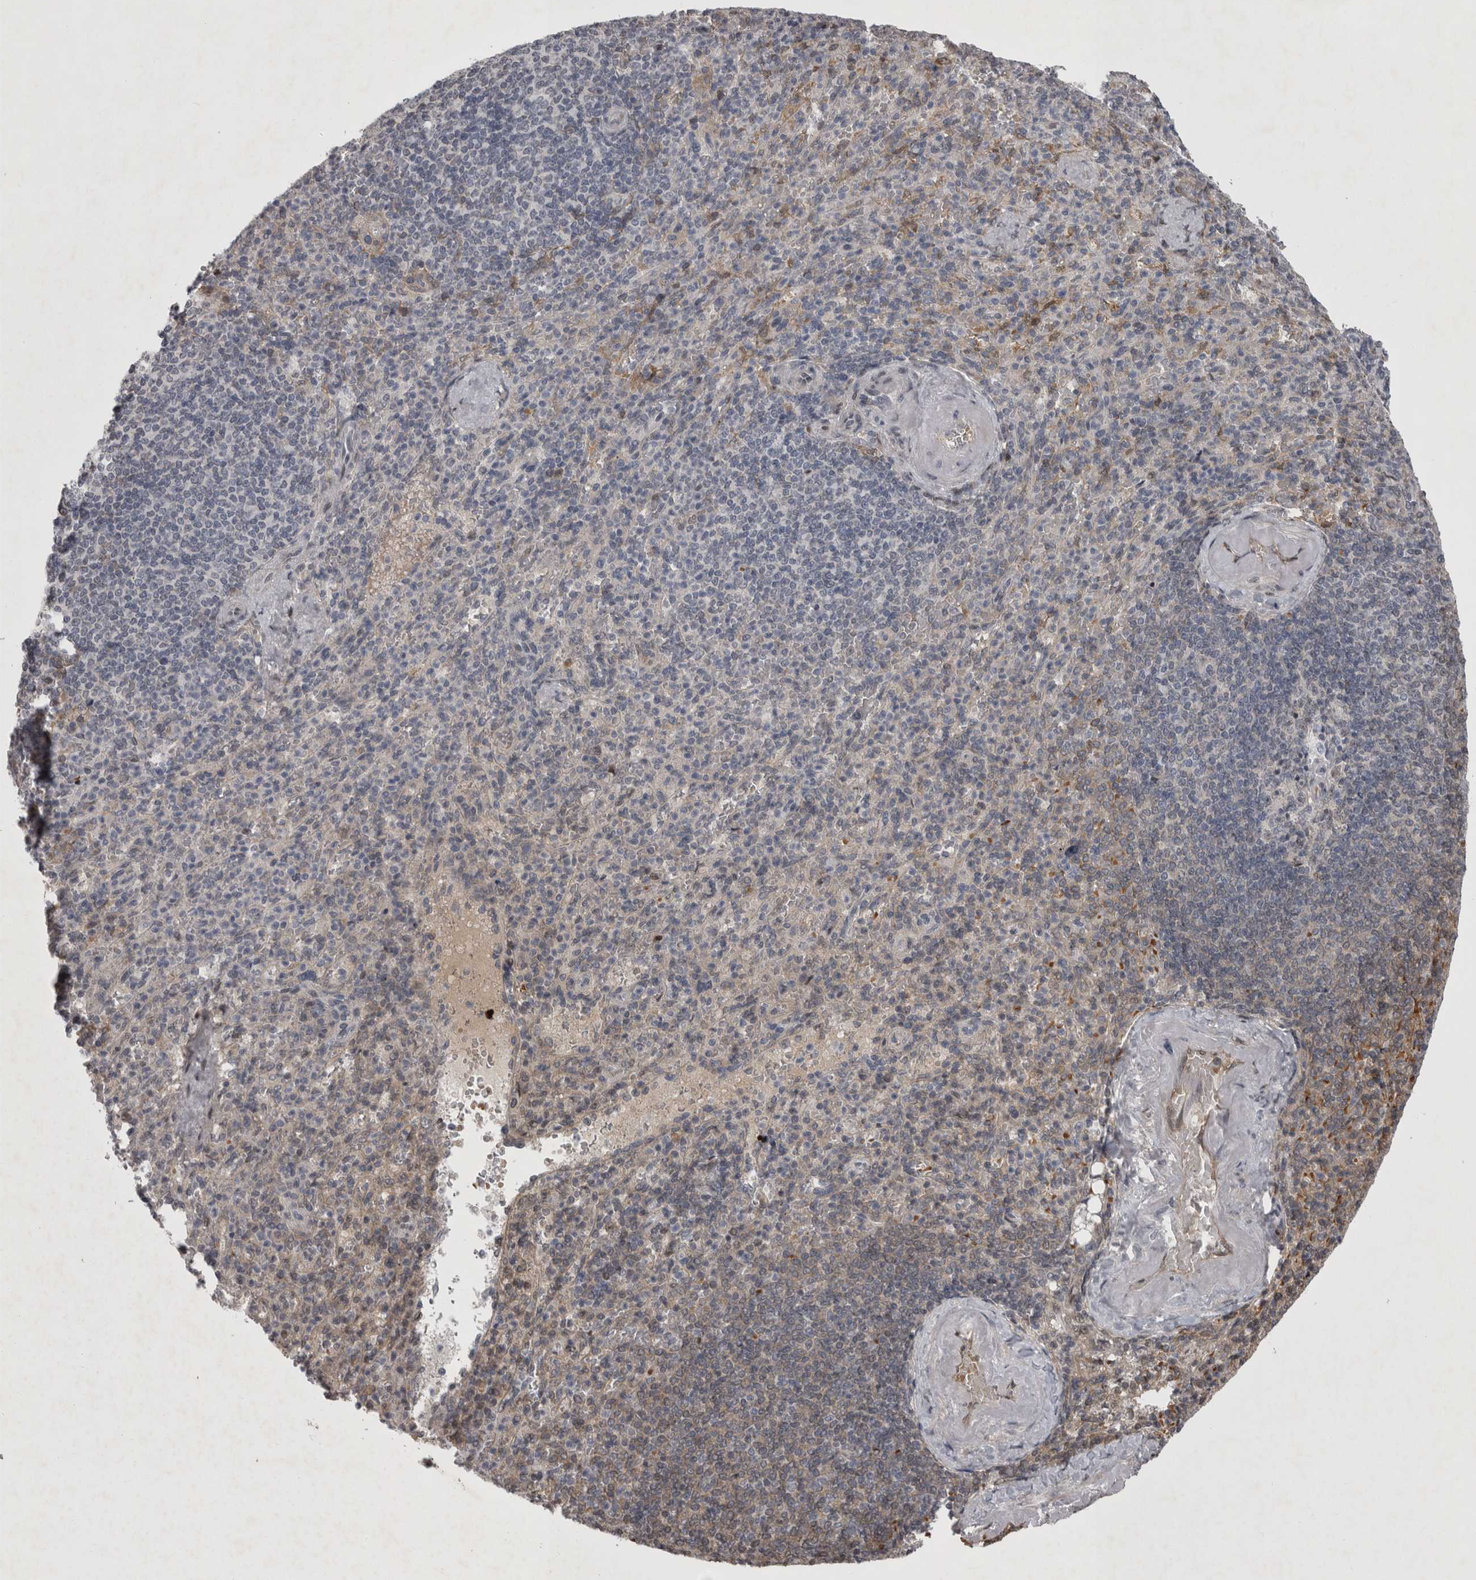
{"staining": {"intensity": "weak", "quantity": "25%-75%", "location": "cytoplasmic/membranous"}, "tissue": "spleen", "cell_type": "Cells in red pulp", "image_type": "normal", "snomed": [{"axis": "morphology", "description": "Normal tissue, NOS"}, {"axis": "topography", "description": "Spleen"}], "caption": "A high-resolution histopathology image shows immunohistochemistry staining of benign spleen, which reveals weak cytoplasmic/membranous expression in about 25%-75% of cells in red pulp. Using DAB (3,3'-diaminobenzidine) (brown) and hematoxylin (blue) stains, captured at high magnification using brightfield microscopy.", "gene": "IFI44", "patient": {"sex": "female", "age": 74}}